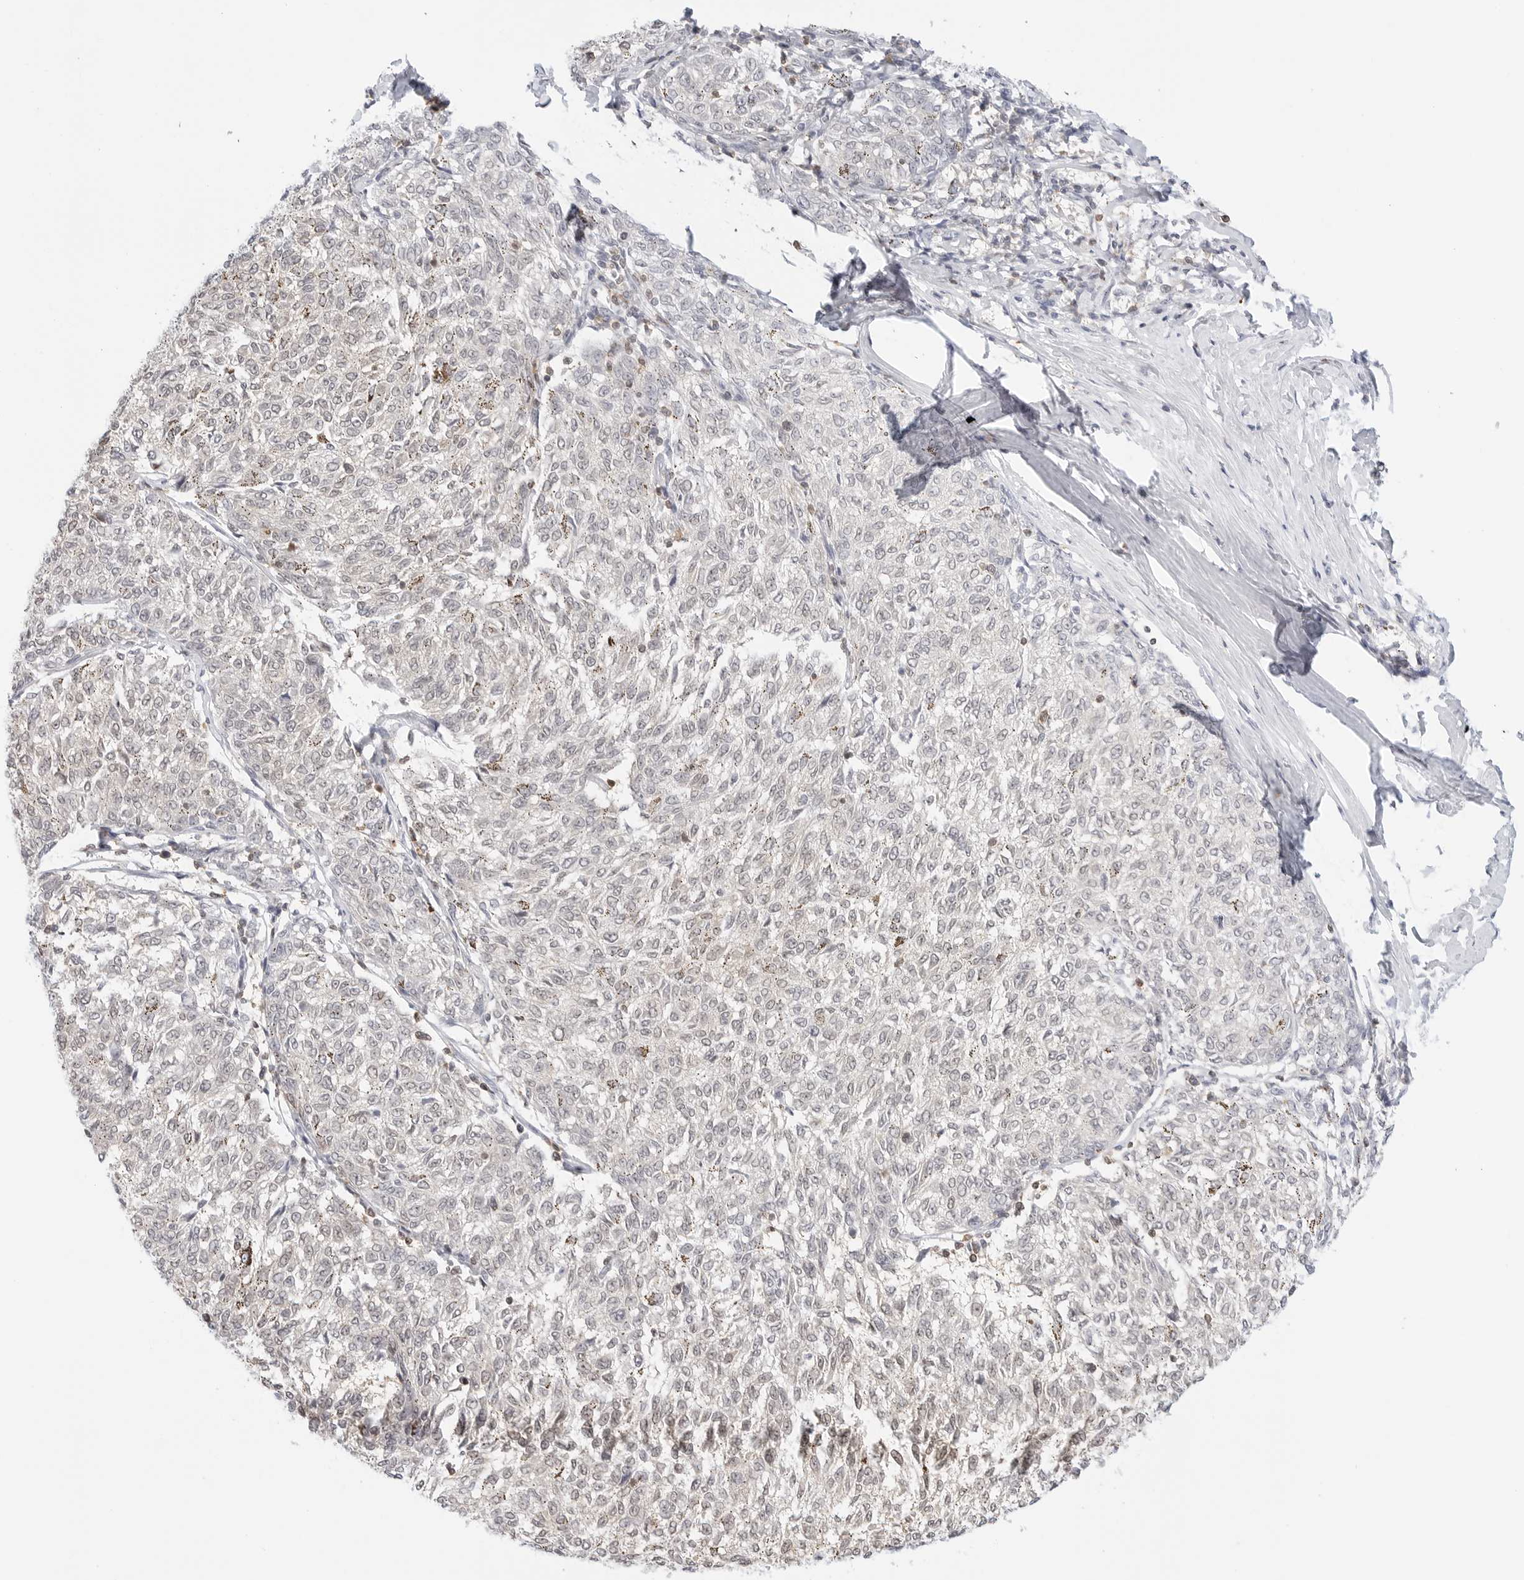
{"staining": {"intensity": "negative", "quantity": "none", "location": "none"}, "tissue": "melanoma", "cell_type": "Tumor cells", "image_type": "cancer", "snomed": [{"axis": "morphology", "description": "Malignant melanoma, NOS"}, {"axis": "topography", "description": "Skin"}], "caption": "Immunohistochemistry (IHC) photomicrograph of neoplastic tissue: human melanoma stained with DAB shows no significant protein positivity in tumor cells. The staining was performed using DAB to visualize the protein expression in brown, while the nuclei were stained in blue with hematoxylin (Magnification: 20x).", "gene": "SLC9A3R1", "patient": {"sex": "female", "age": 72}}